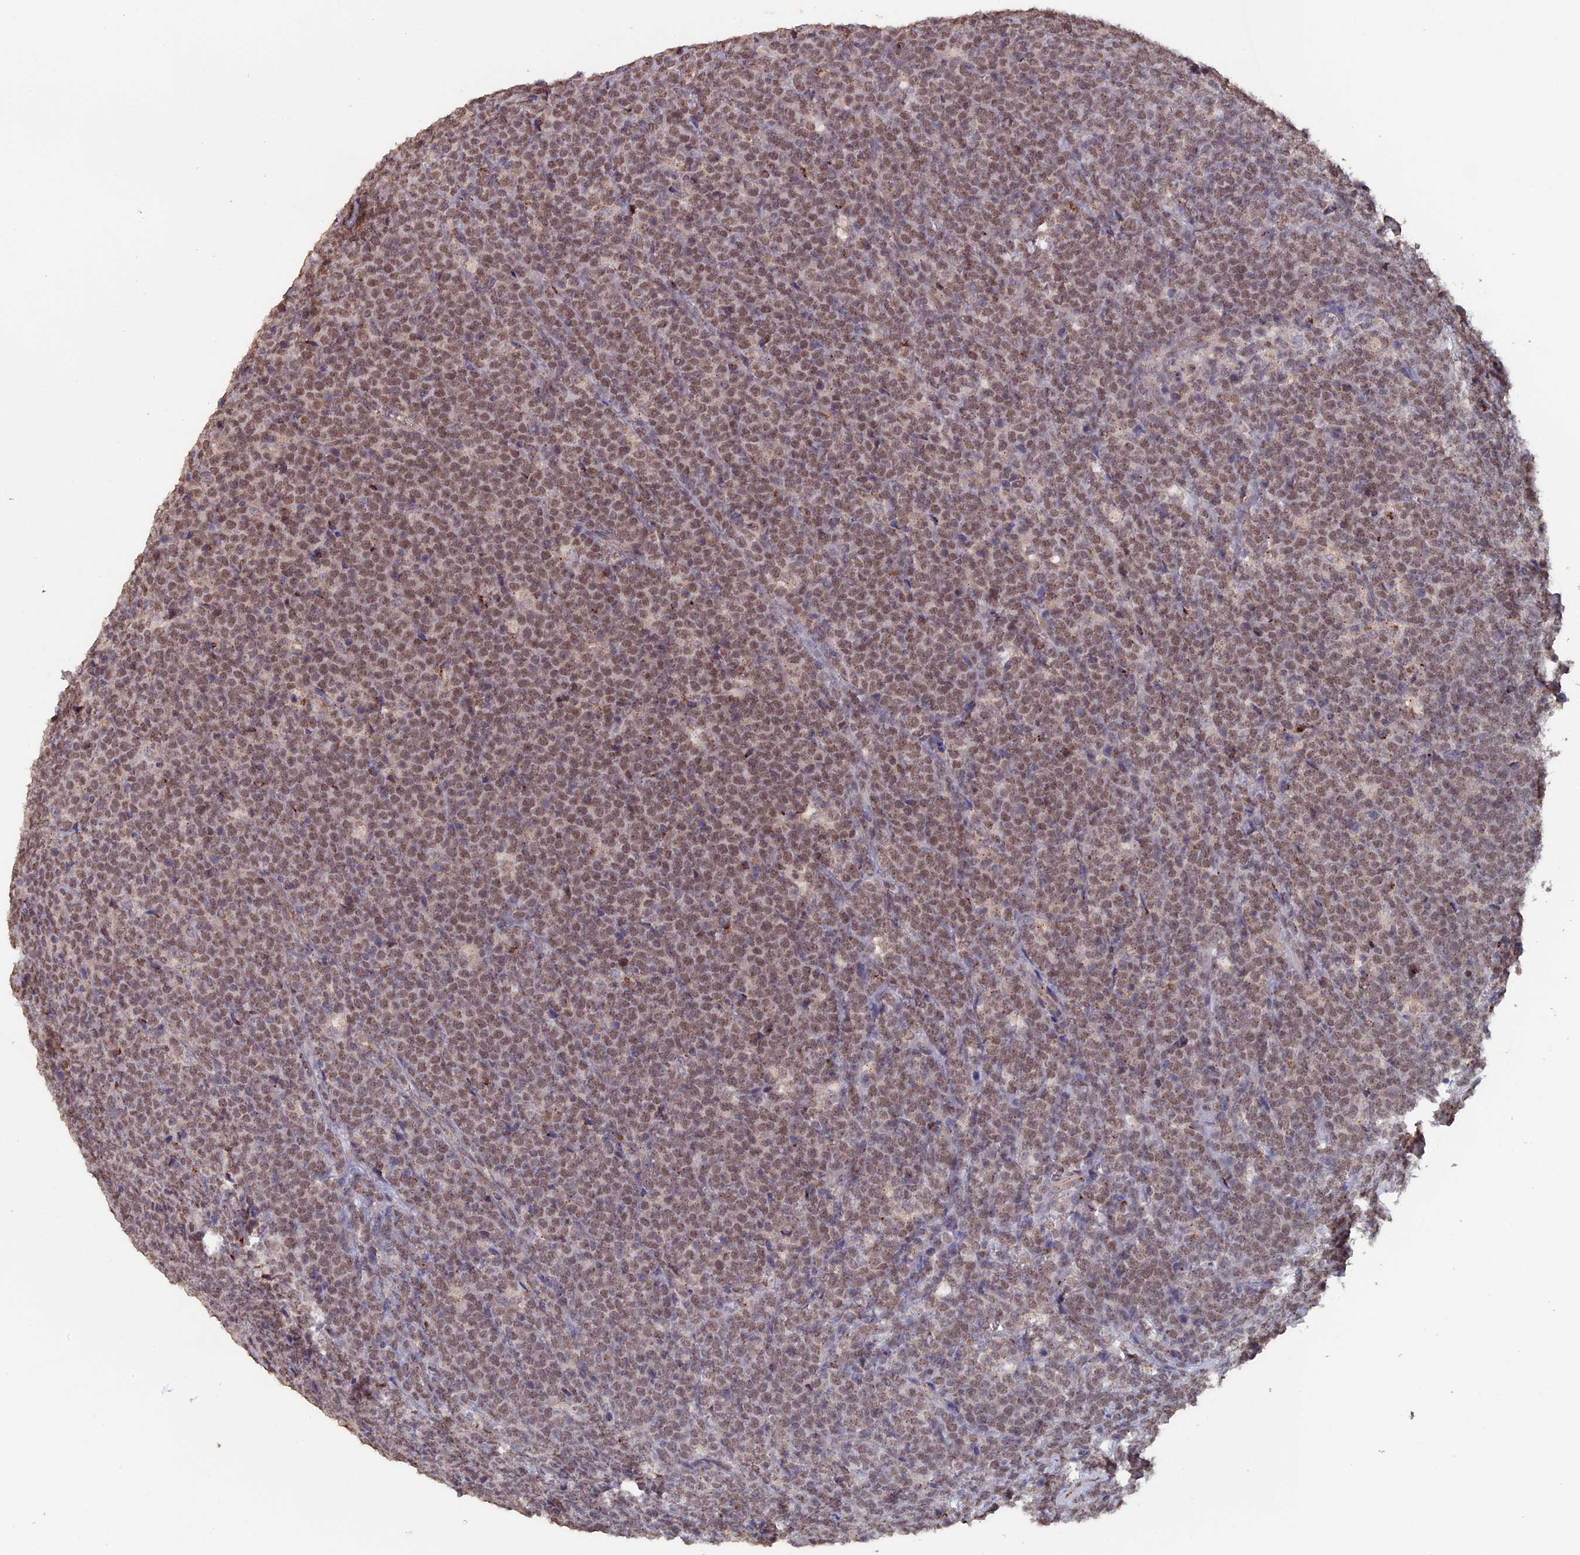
{"staining": {"intensity": "moderate", "quantity": "25%-75%", "location": "nuclear"}, "tissue": "lymphoma", "cell_type": "Tumor cells", "image_type": "cancer", "snomed": [{"axis": "morphology", "description": "Malignant lymphoma, non-Hodgkin's type, High grade"}, {"axis": "topography", "description": "Small intestine"}], "caption": "Tumor cells show medium levels of moderate nuclear staining in about 25%-75% of cells in human high-grade malignant lymphoma, non-Hodgkin's type.", "gene": "PIGQ", "patient": {"sex": "male", "age": 8}}